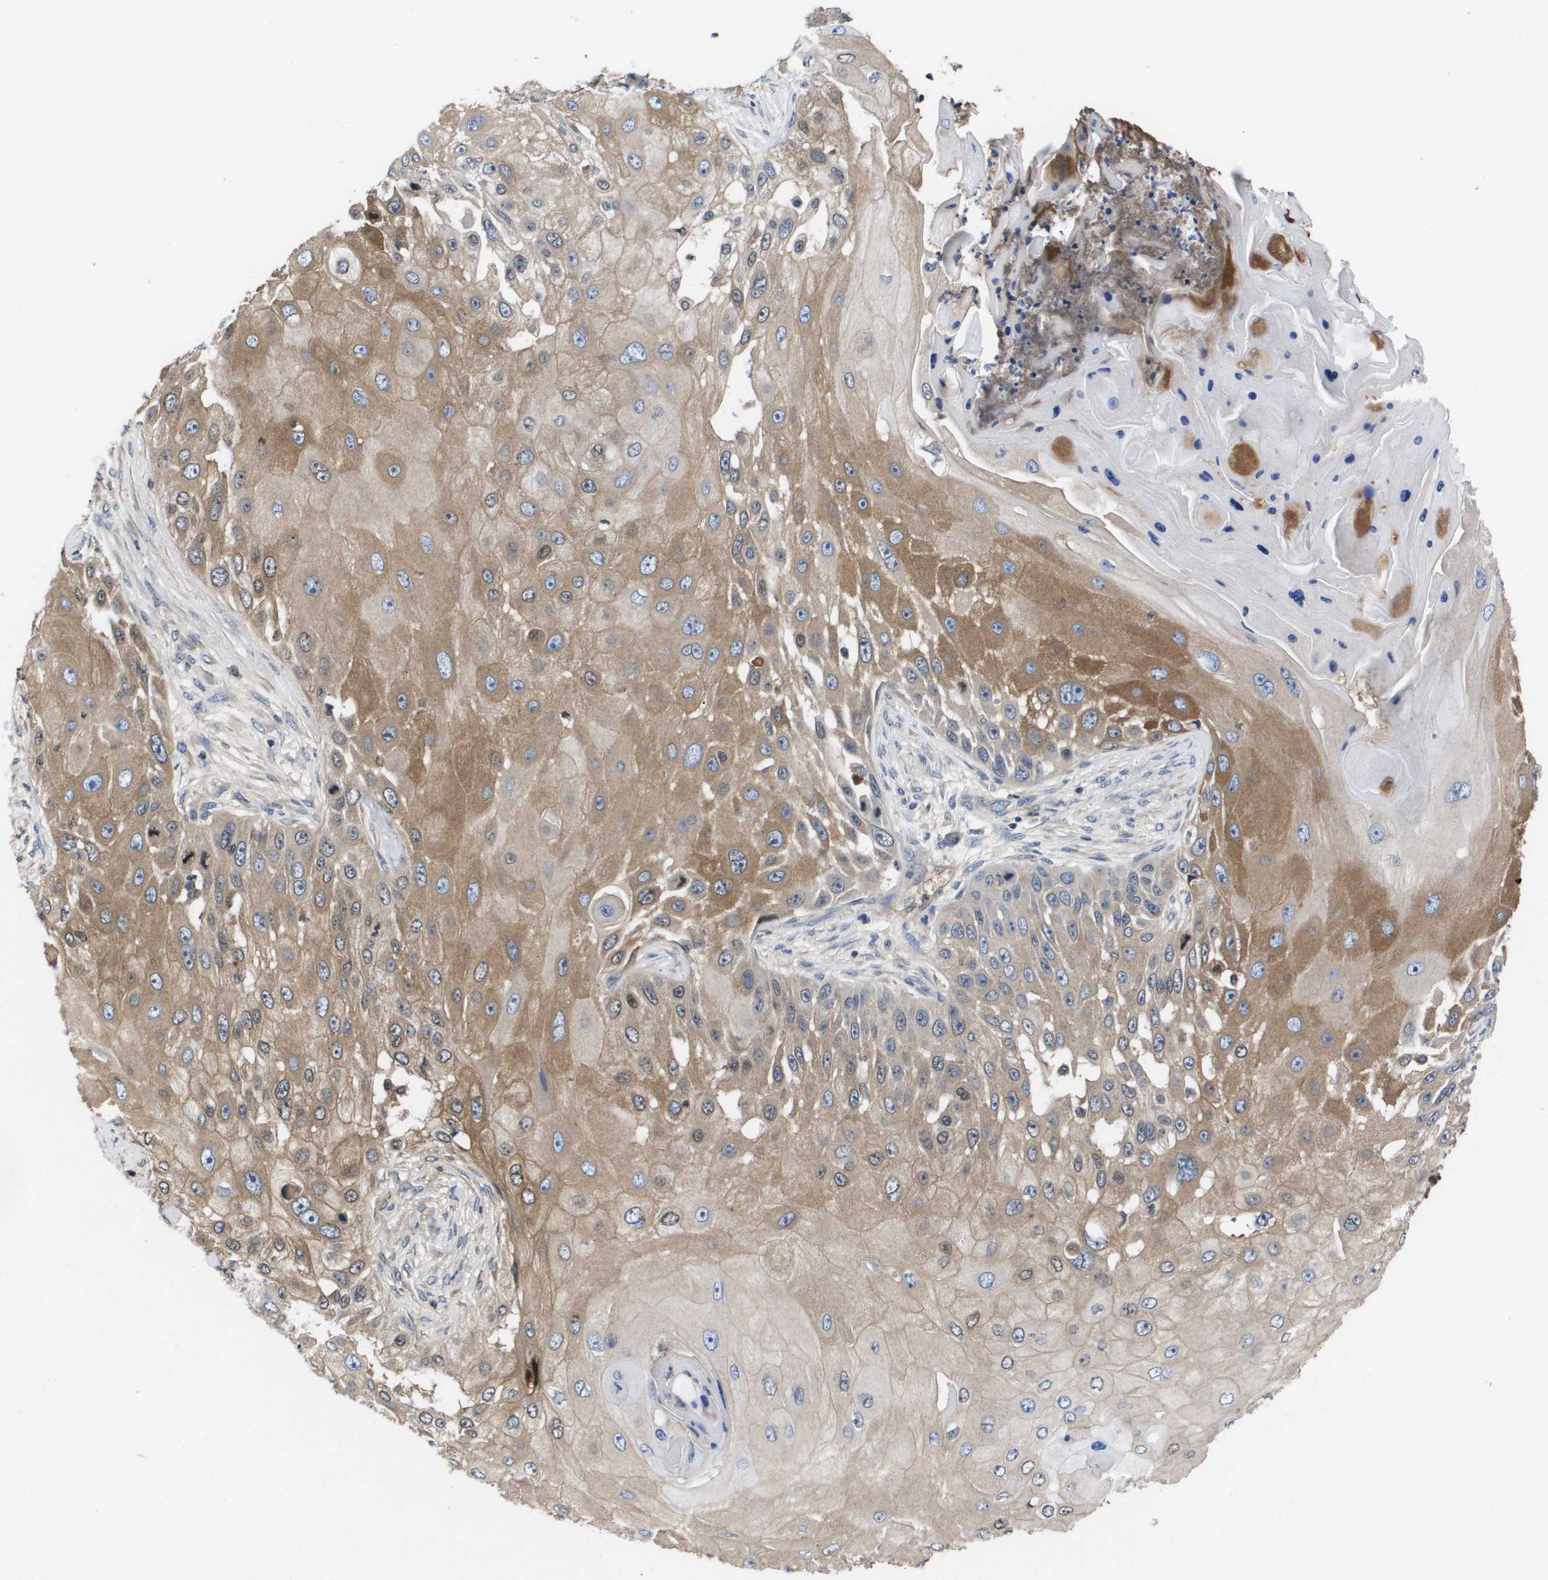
{"staining": {"intensity": "moderate", "quantity": "25%-75%", "location": "cytoplasmic/membranous"}, "tissue": "skin cancer", "cell_type": "Tumor cells", "image_type": "cancer", "snomed": [{"axis": "morphology", "description": "Squamous cell carcinoma, NOS"}, {"axis": "topography", "description": "Skin"}], "caption": "A brown stain highlights moderate cytoplasmic/membranous staining of a protein in skin cancer tumor cells.", "gene": "SERPINA6", "patient": {"sex": "female", "age": 44}}